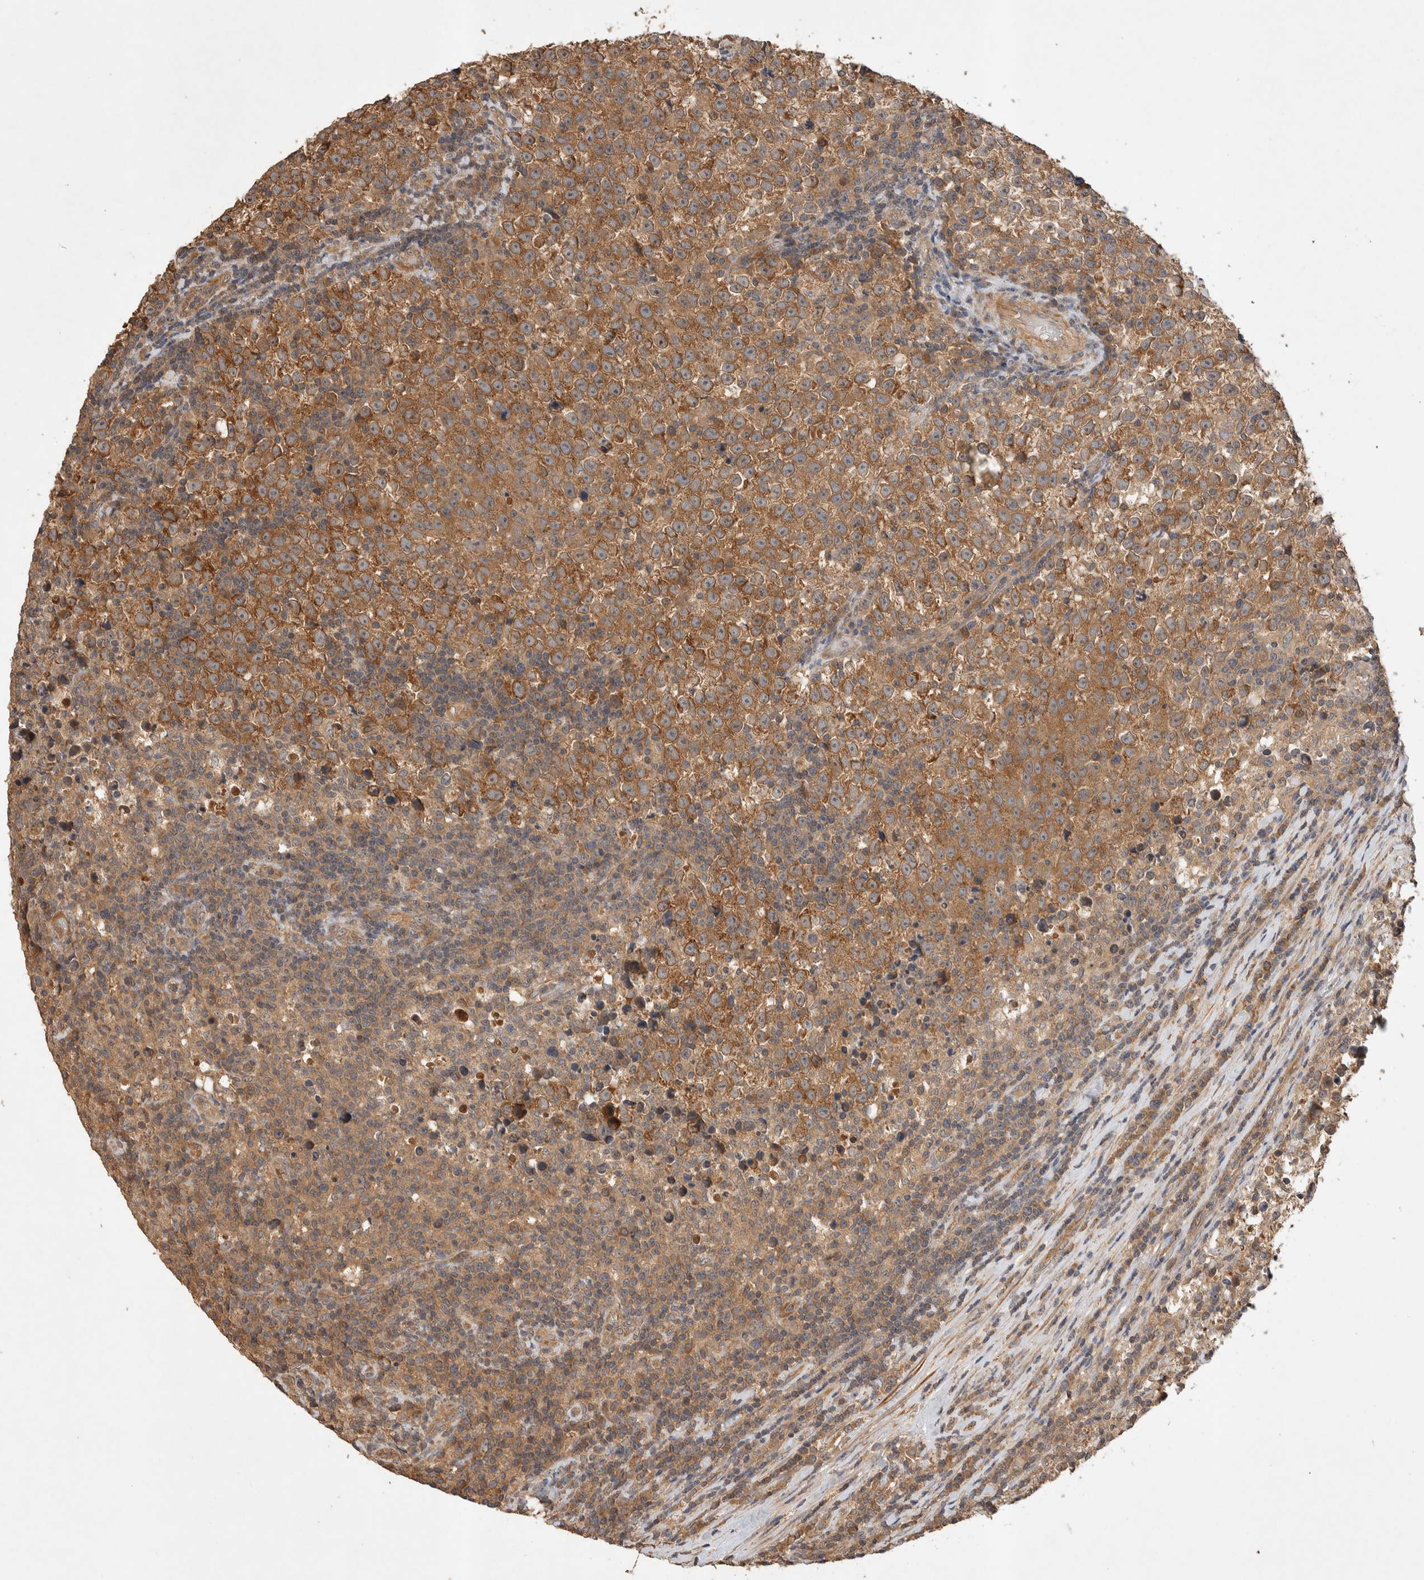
{"staining": {"intensity": "moderate", "quantity": ">75%", "location": "cytoplasmic/membranous"}, "tissue": "testis cancer", "cell_type": "Tumor cells", "image_type": "cancer", "snomed": [{"axis": "morphology", "description": "Normal tissue, NOS"}, {"axis": "morphology", "description": "Seminoma, NOS"}, {"axis": "topography", "description": "Testis"}], "caption": "Human seminoma (testis) stained for a protein (brown) exhibits moderate cytoplasmic/membranous positive expression in about >75% of tumor cells.", "gene": "NSMAF", "patient": {"sex": "male", "age": 43}}